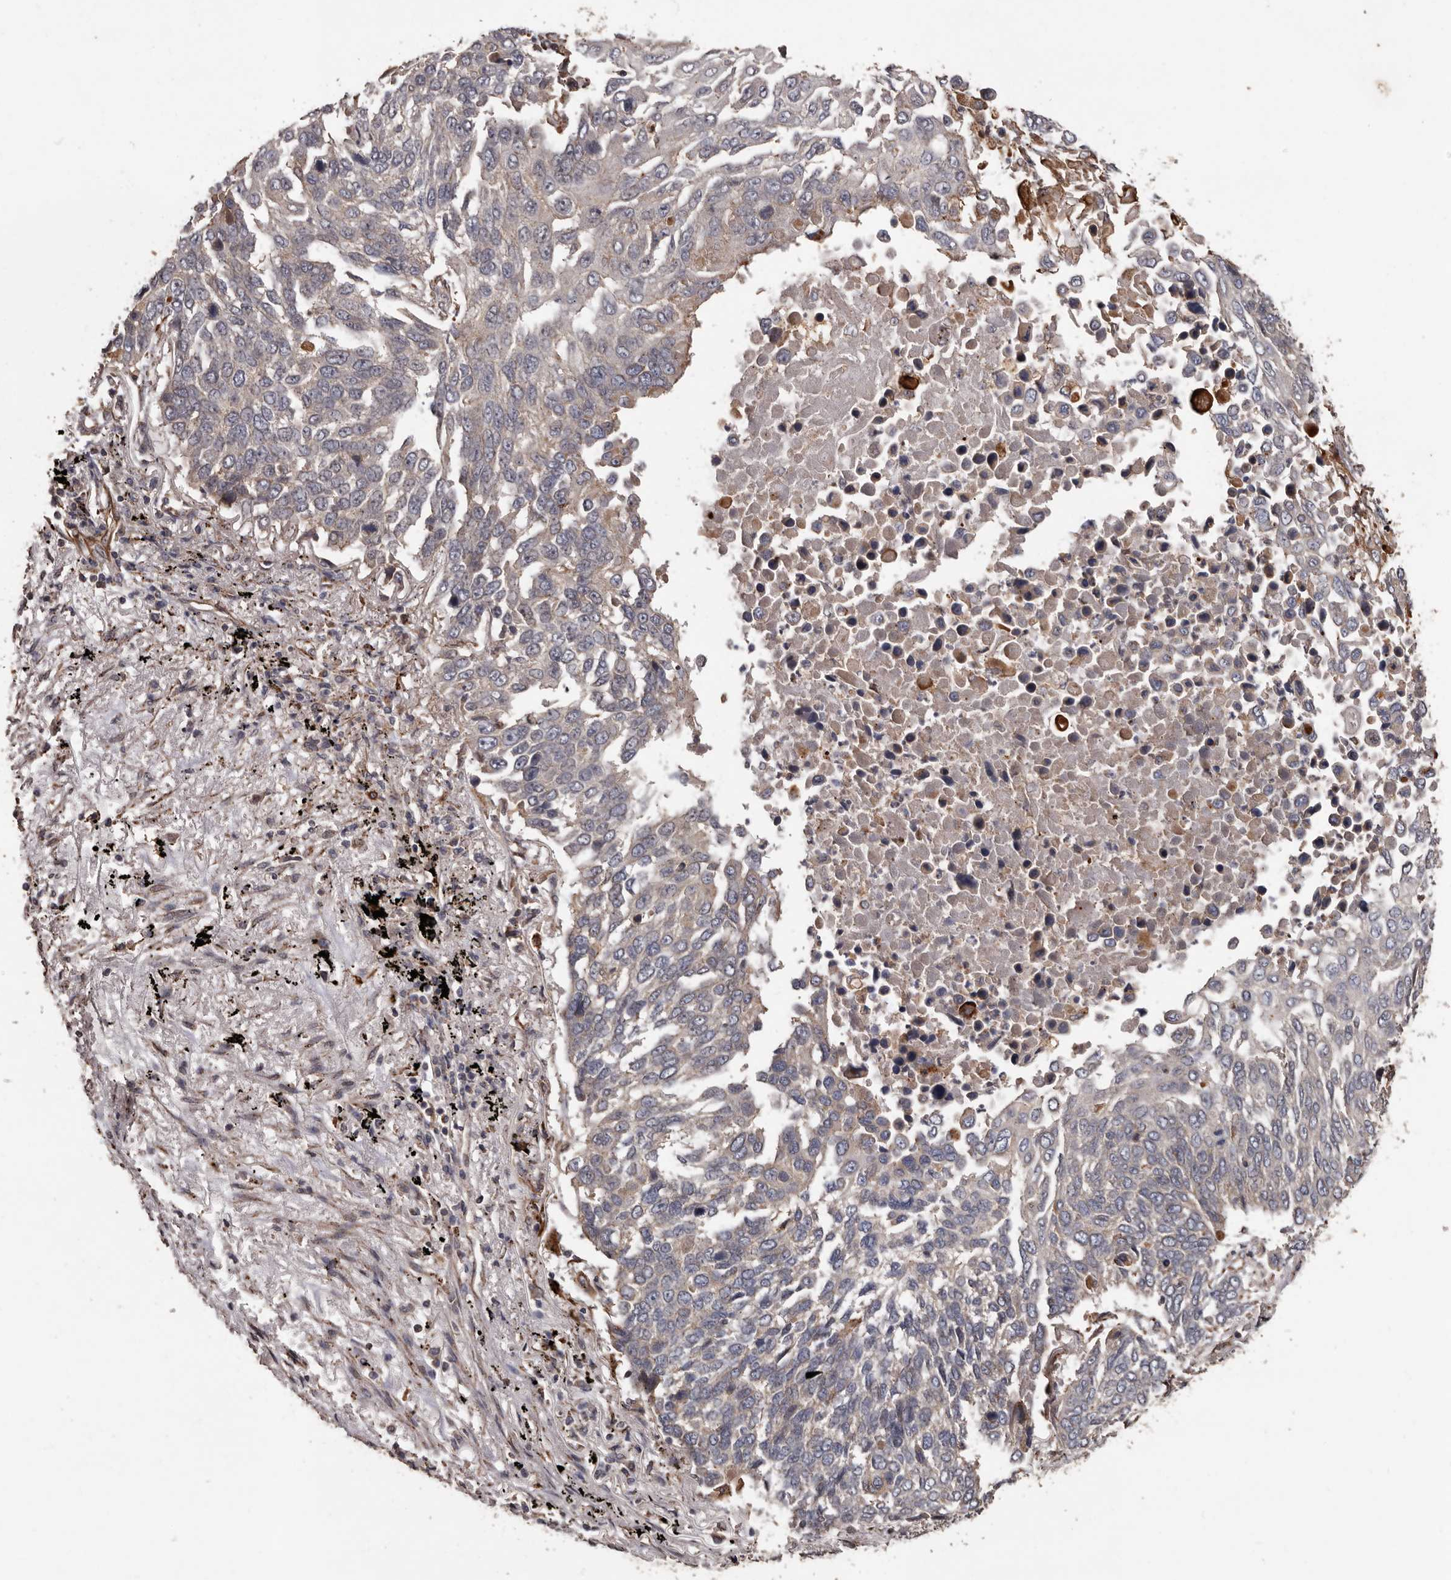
{"staining": {"intensity": "negative", "quantity": "none", "location": "none"}, "tissue": "lung cancer", "cell_type": "Tumor cells", "image_type": "cancer", "snomed": [{"axis": "morphology", "description": "Squamous cell carcinoma, NOS"}, {"axis": "topography", "description": "Lung"}], "caption": "This is an immunohistochemistry photomicrograph of human squamous cell carcinoma (lung). There is no expression in tumor cells.", "gene": "BRAT1", "patient": {"sex": "male", "age": 66}}